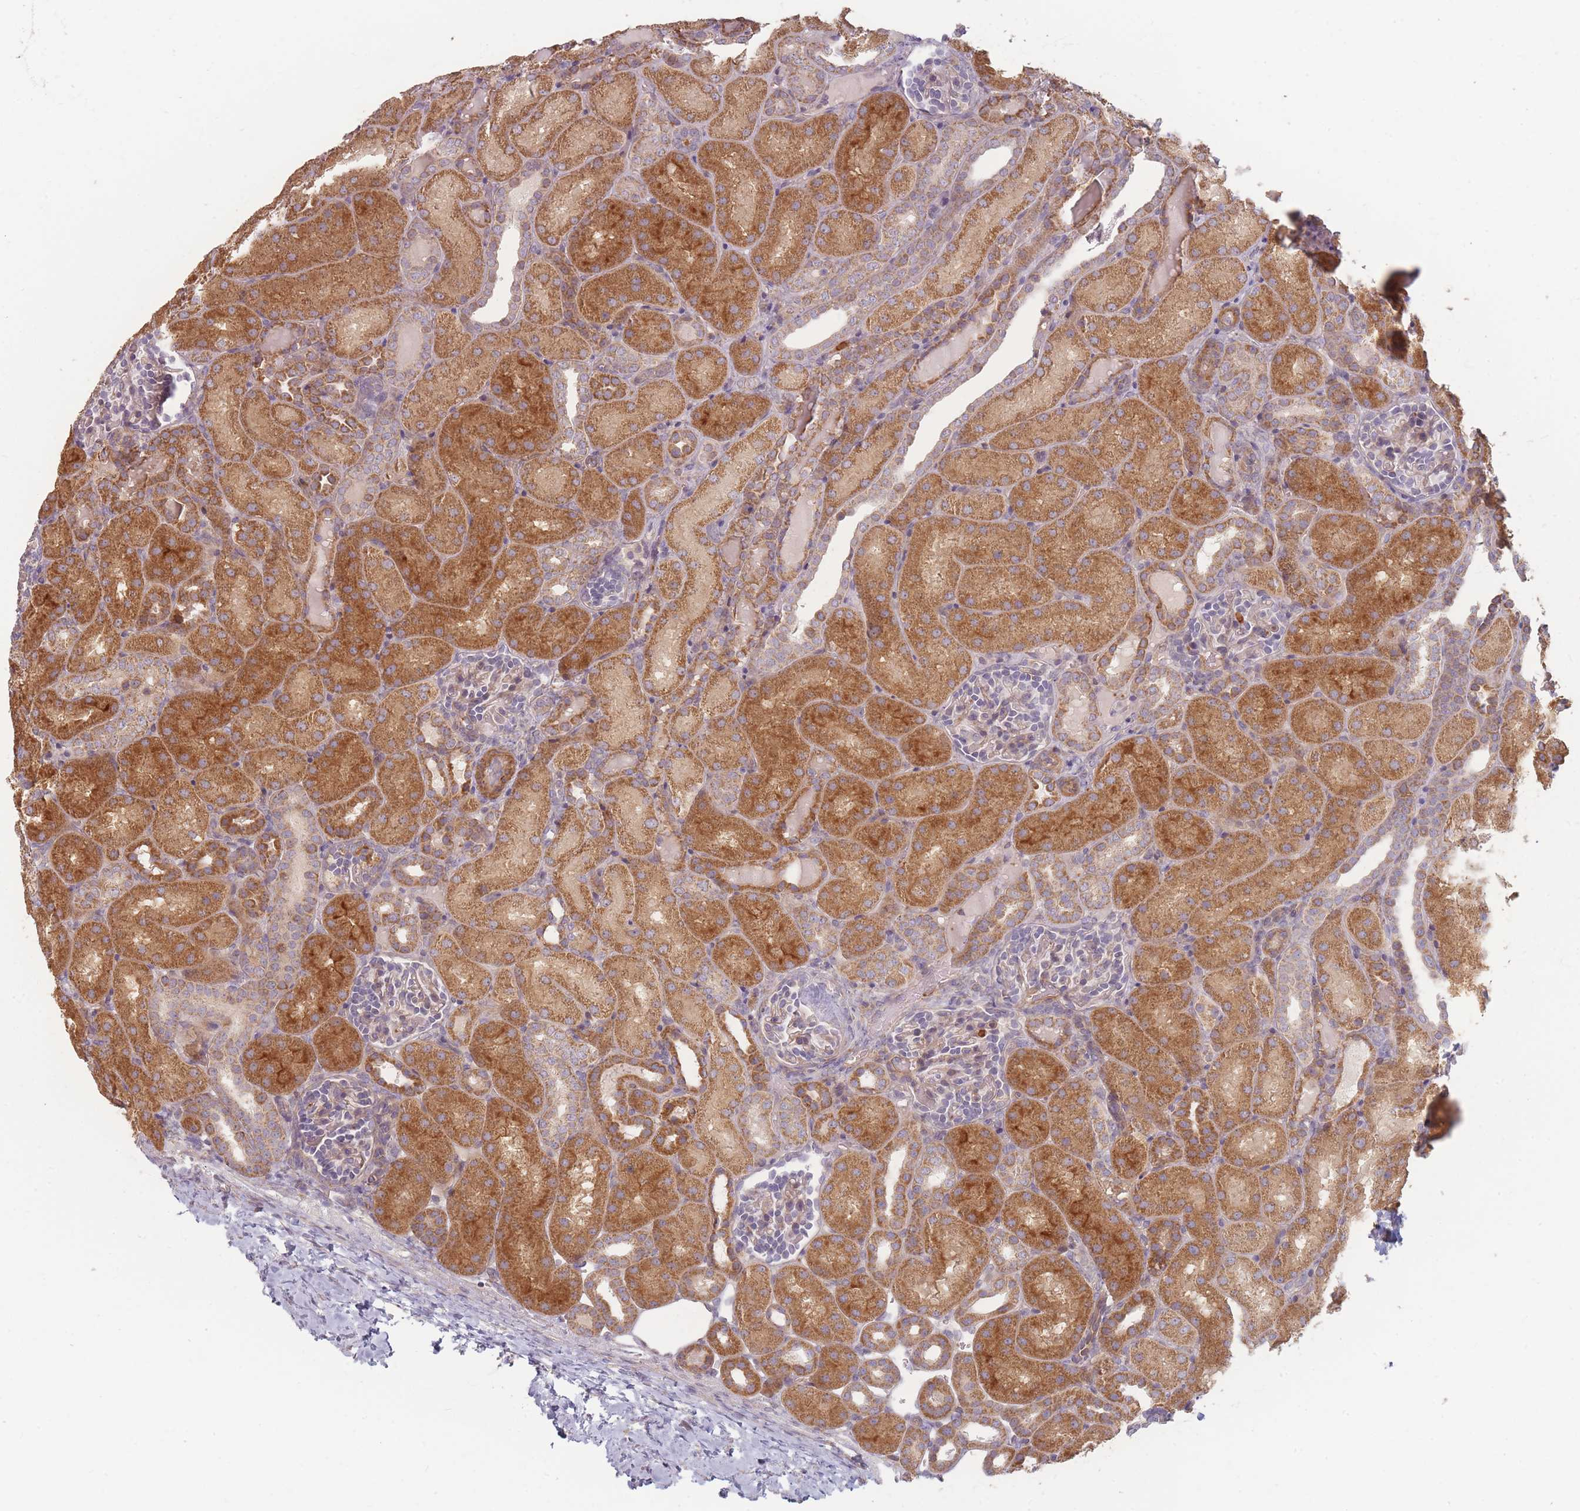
{"staining": {"intensity": "weak", "quantity": "<25%", "location": "cytoplasmic/membranous"}, "tissue": "kidney", "cell_type": "Cells in glomeruli", "image_type": "normal", "snomed": [{"axis": "morphology", "description": "Normal tissue, NOS"}, {"axis": "topography", "description": "Kidney"}], "caption": "Immunohistochemical staining of benign kidney shows no significant expression in cells in glomeruli.", "gene": "MRPS6", "patient": {"sex": "male", "age": 1}}